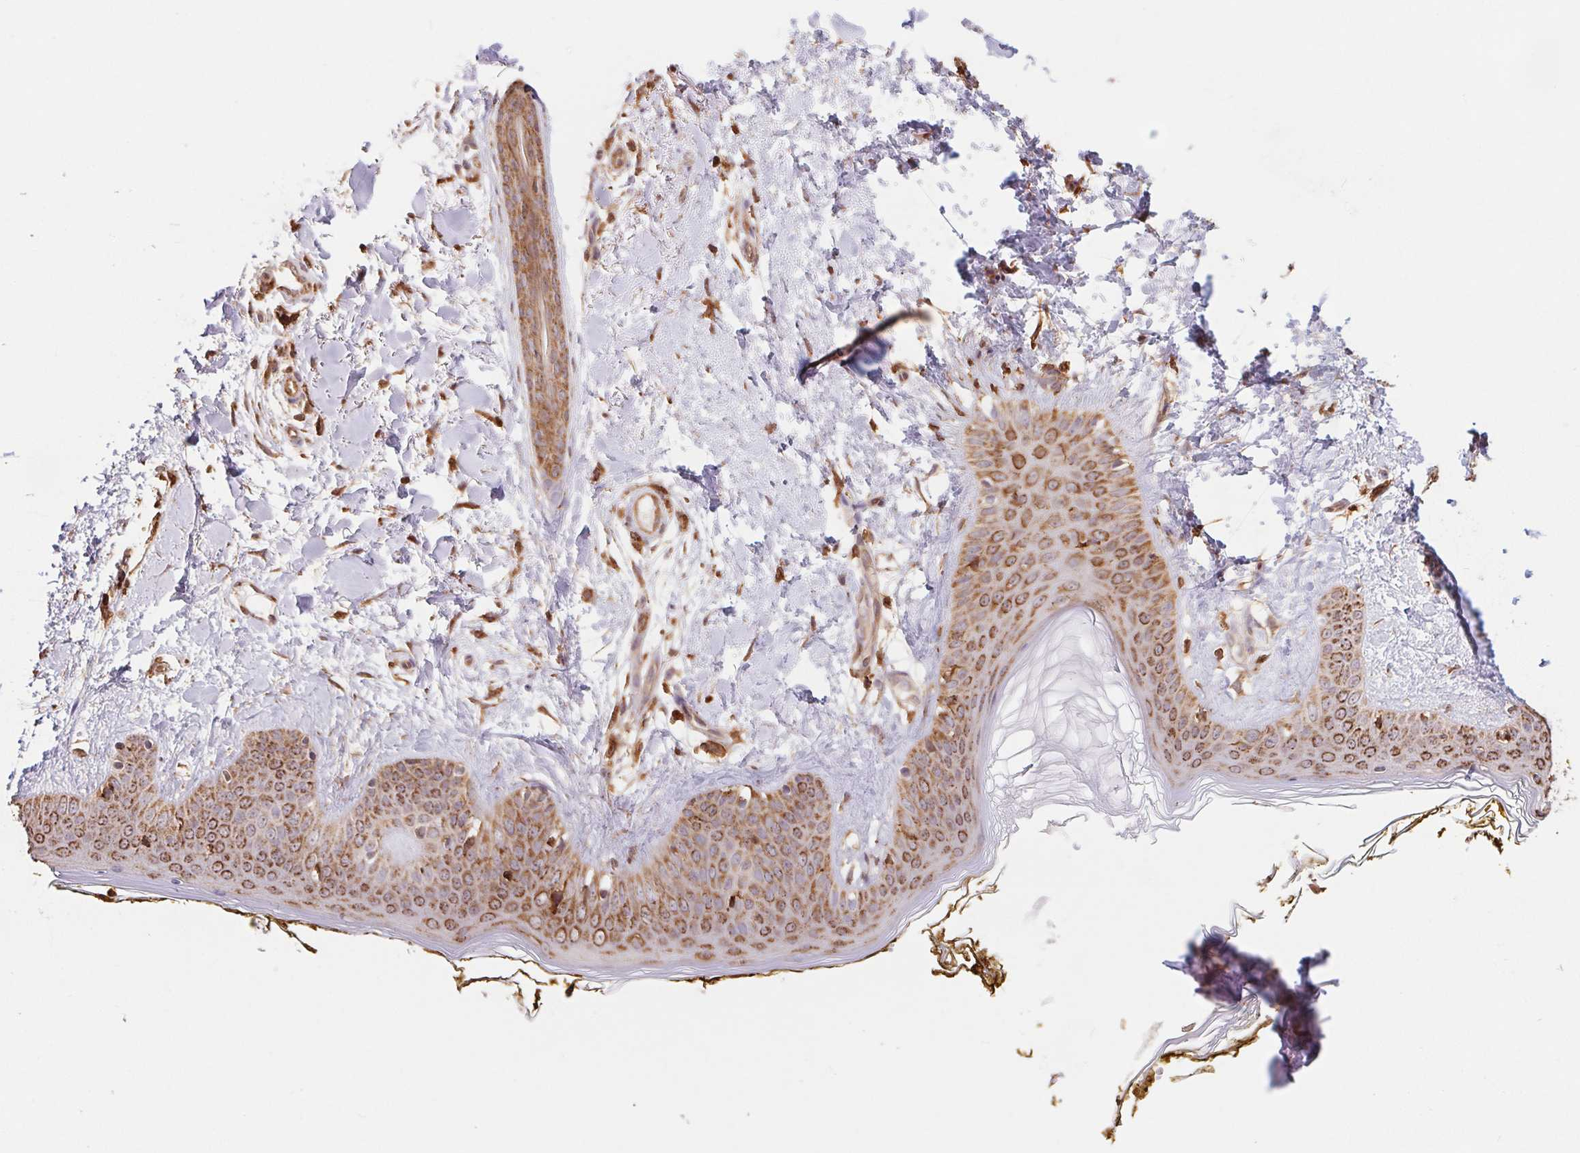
{"staining": {"intensity": "strong", "quantity": ">75%", "location": "cytoplasmic/membranous"}, "tissue": "skin", "cell_type": "Fibroblasts", "image_type": "normal", "snomed": [{"axis": "morphology", "description": "Normal tissue, NOS"}, {"axis": "topography", "description": "Skin"}], "caption": "Immunohistochemical staining of unremarkable skin shows high levels of strong cytoplasmic/membranous expression in approximately >75% of fibroblasts. (DAB (3,3'-diaminobenzidine) IHC, brown staining for protein, blue staining for nuclei).", "gene": "URM1", "patient": {"sex": "female", "age": 34}}